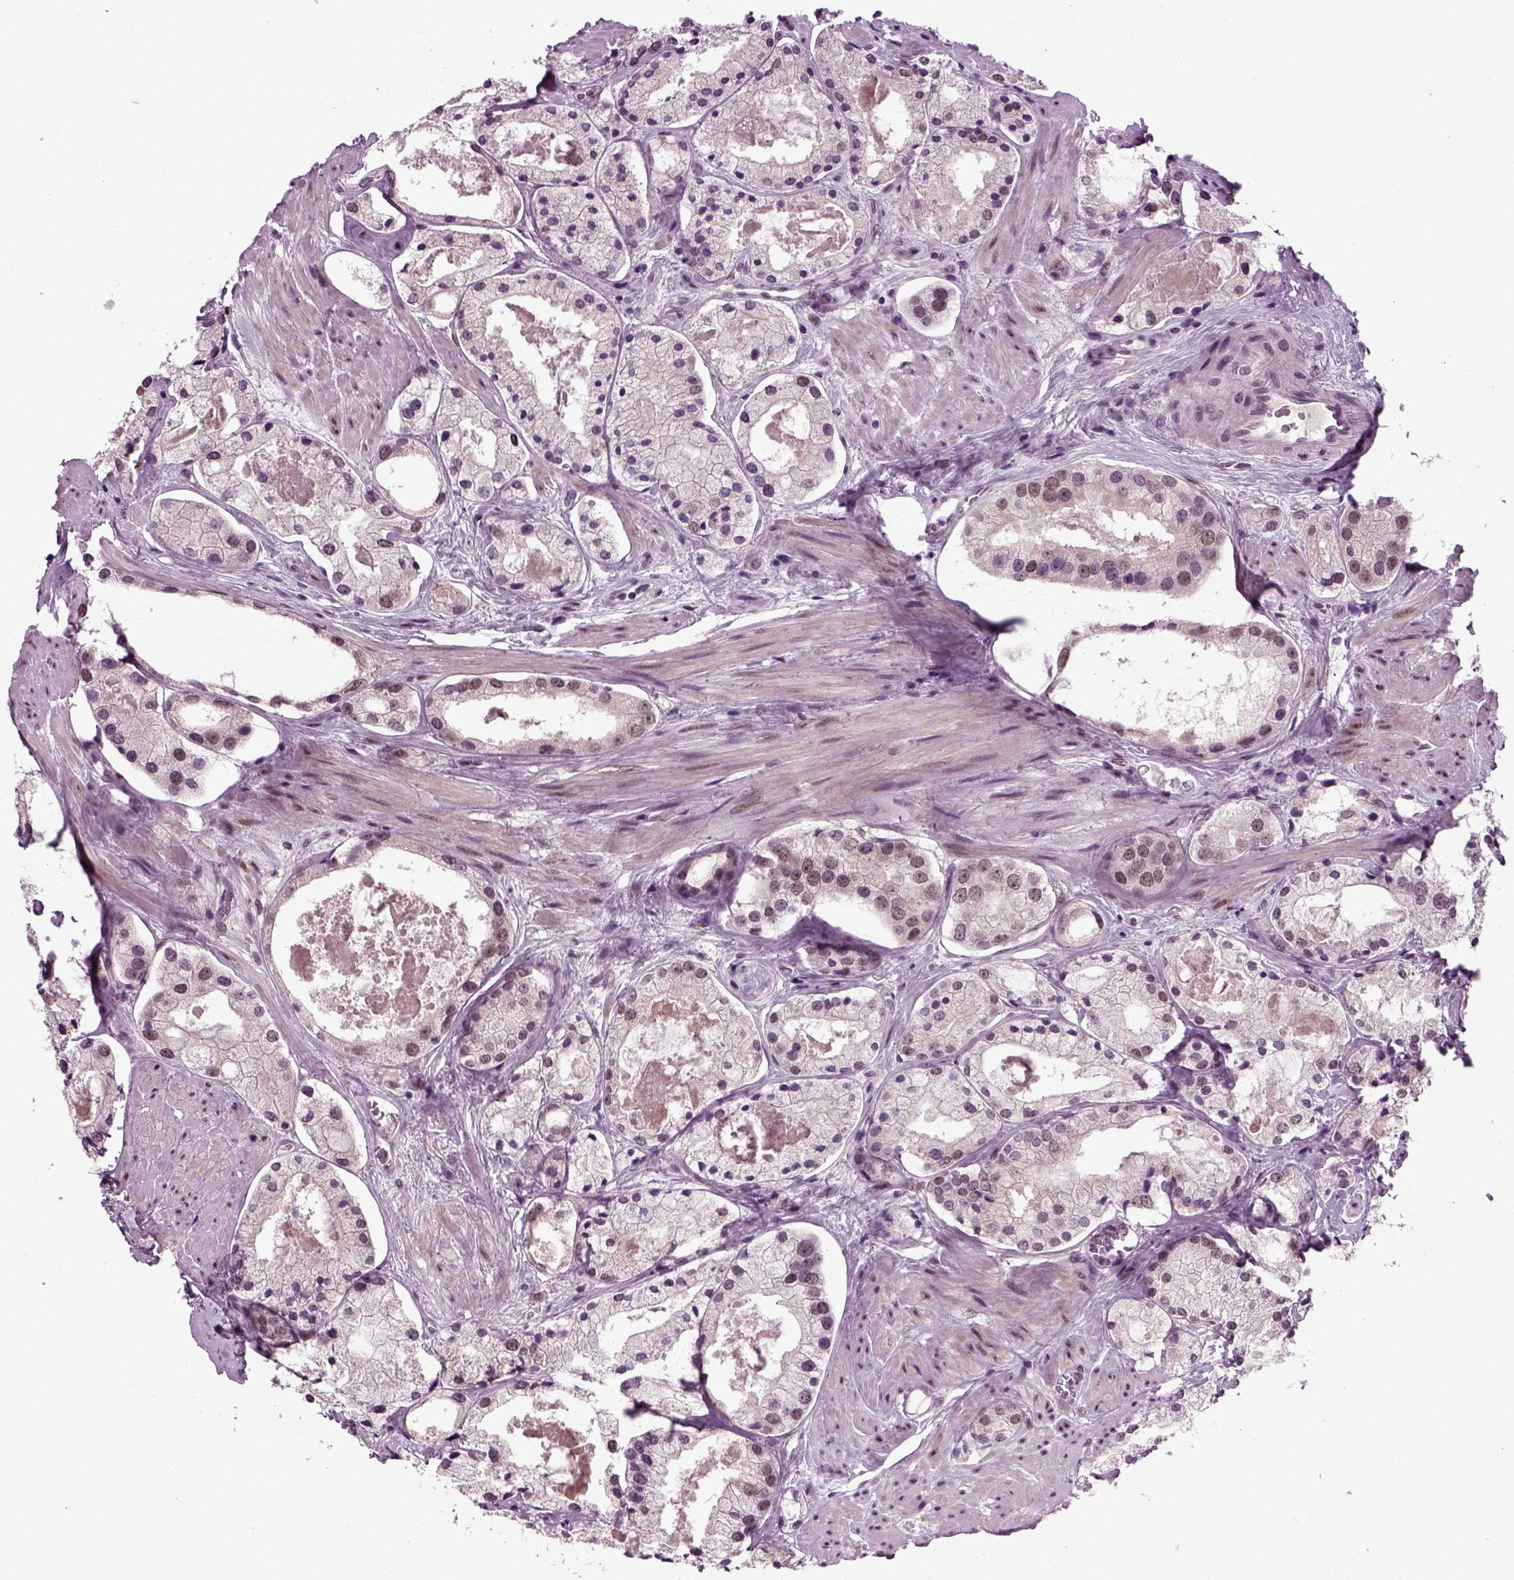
{"staining": {"intensity": "moderate", "quantity": "<25%", "location": "nuclear"}, "tissue": "prostate cancer", "cell_type": "Tumor cells", "image_type": "cancer", "snomed": [{"axis": "morphology", "description": "Adenocarcinoma, NOS"}, {"axis": "morphology", "description": "Adenocarcinoma, High grade"}, {"axis": "topography", "description": "Prostate"}], "caption": "Prostate cancer (adenocarcinoma (high-grade)) stained for a protein (brown) demonstrates moderate nuclear positive staining in about <25% of tumor cells.", "gene": "RCOR3", "patient": {"sex": "male", "age": 64}}